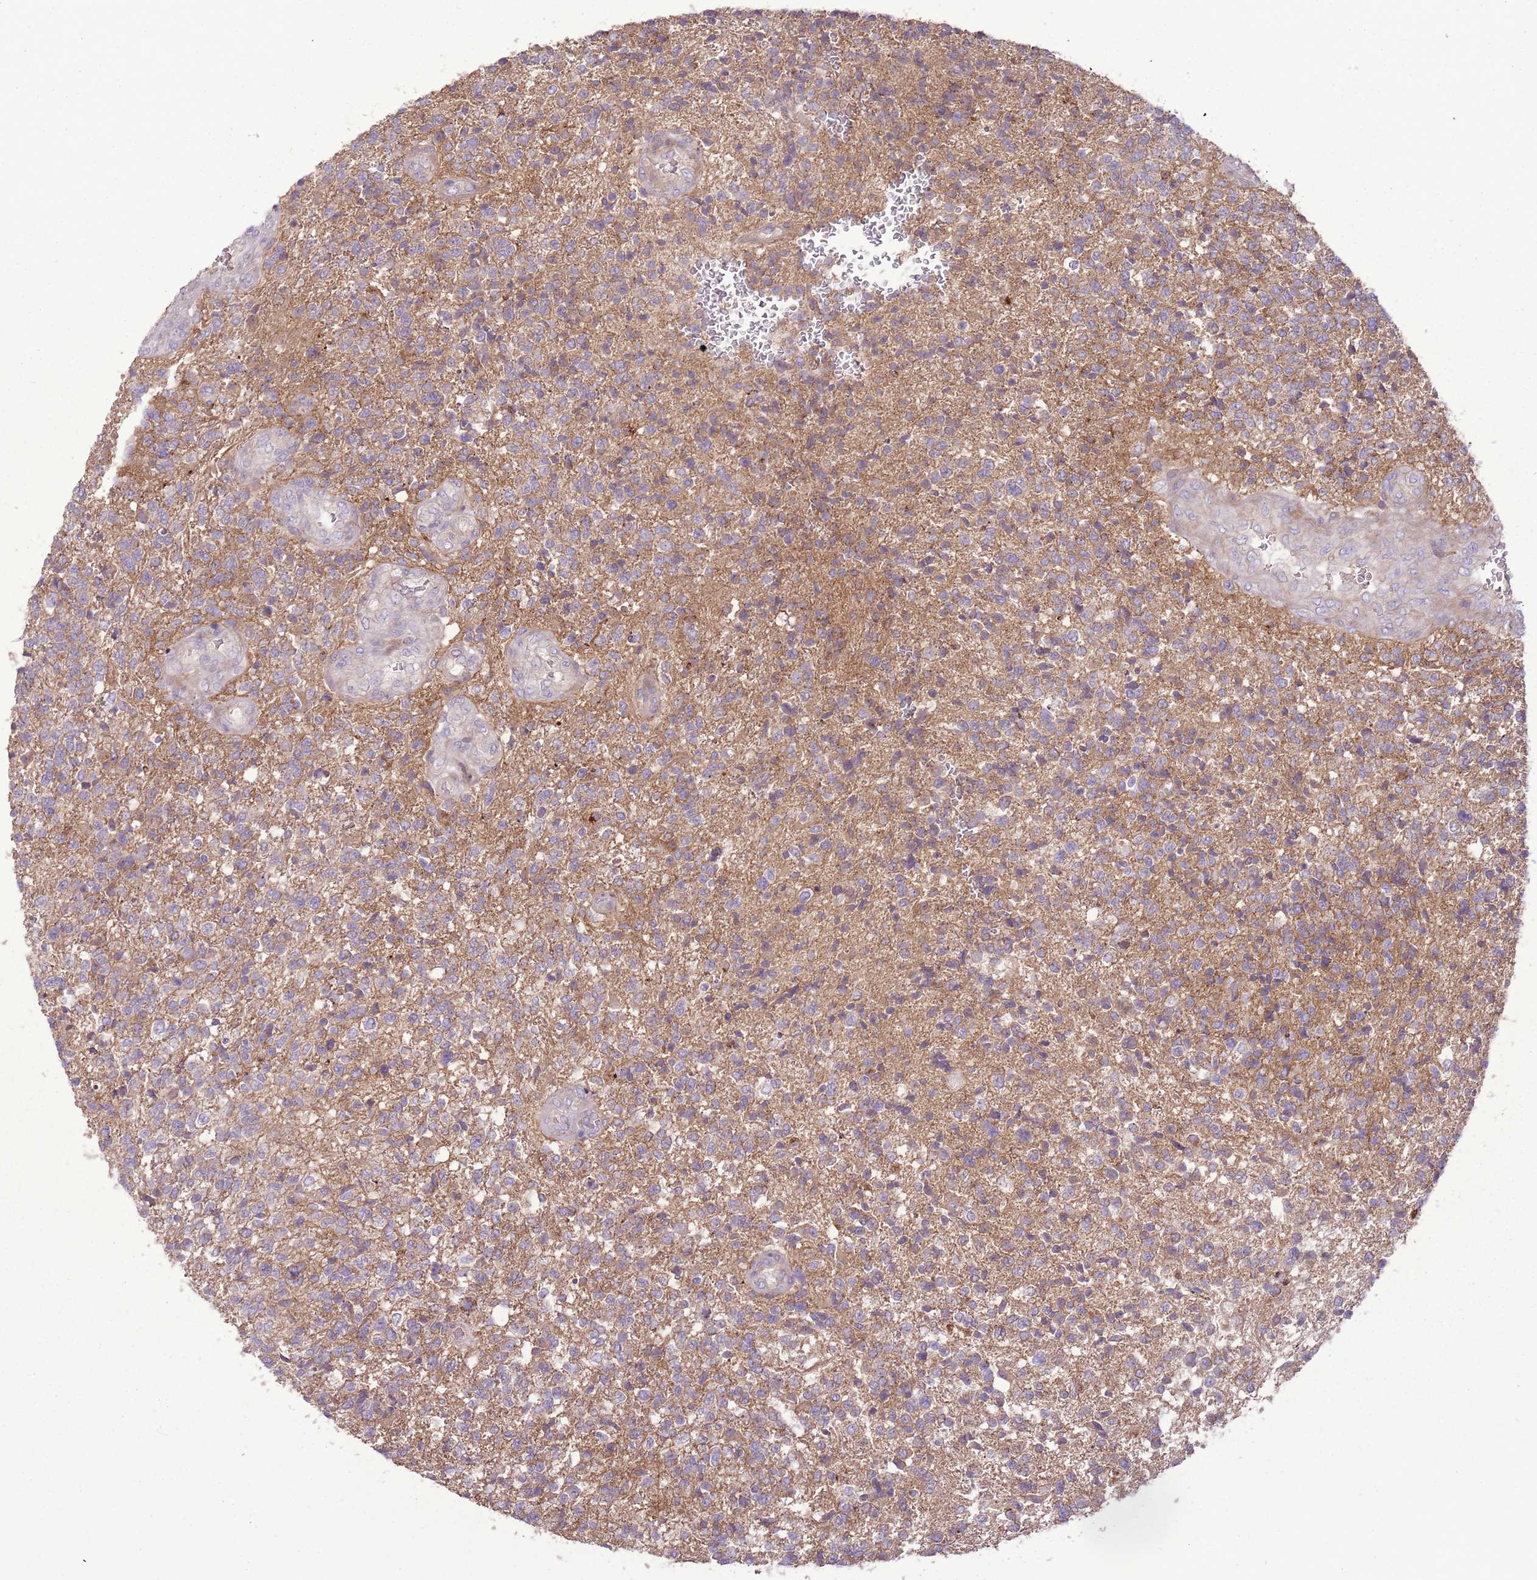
{"staining": {"intensity": "weak", "quantity": "25%-75%", "location": "cytoplasmic/membranous"}, "tissue": "glioma", "cell_type": "Tumor cells", "image_type": "cancer", "snomed": [{"axis": "morphology", "description": "Glioma, malignant, High grade"}, {"axis": "topography", "description": "Brain"}], "caption": "Immunohistochemistry of malignant high-grade glioma exhibits low levels of weak cytoplasmic/membranous staining in about 25%-75% of tumor cells.", "gene": "ANKRD24", "patient": {"sex": "male", "age": 56}}